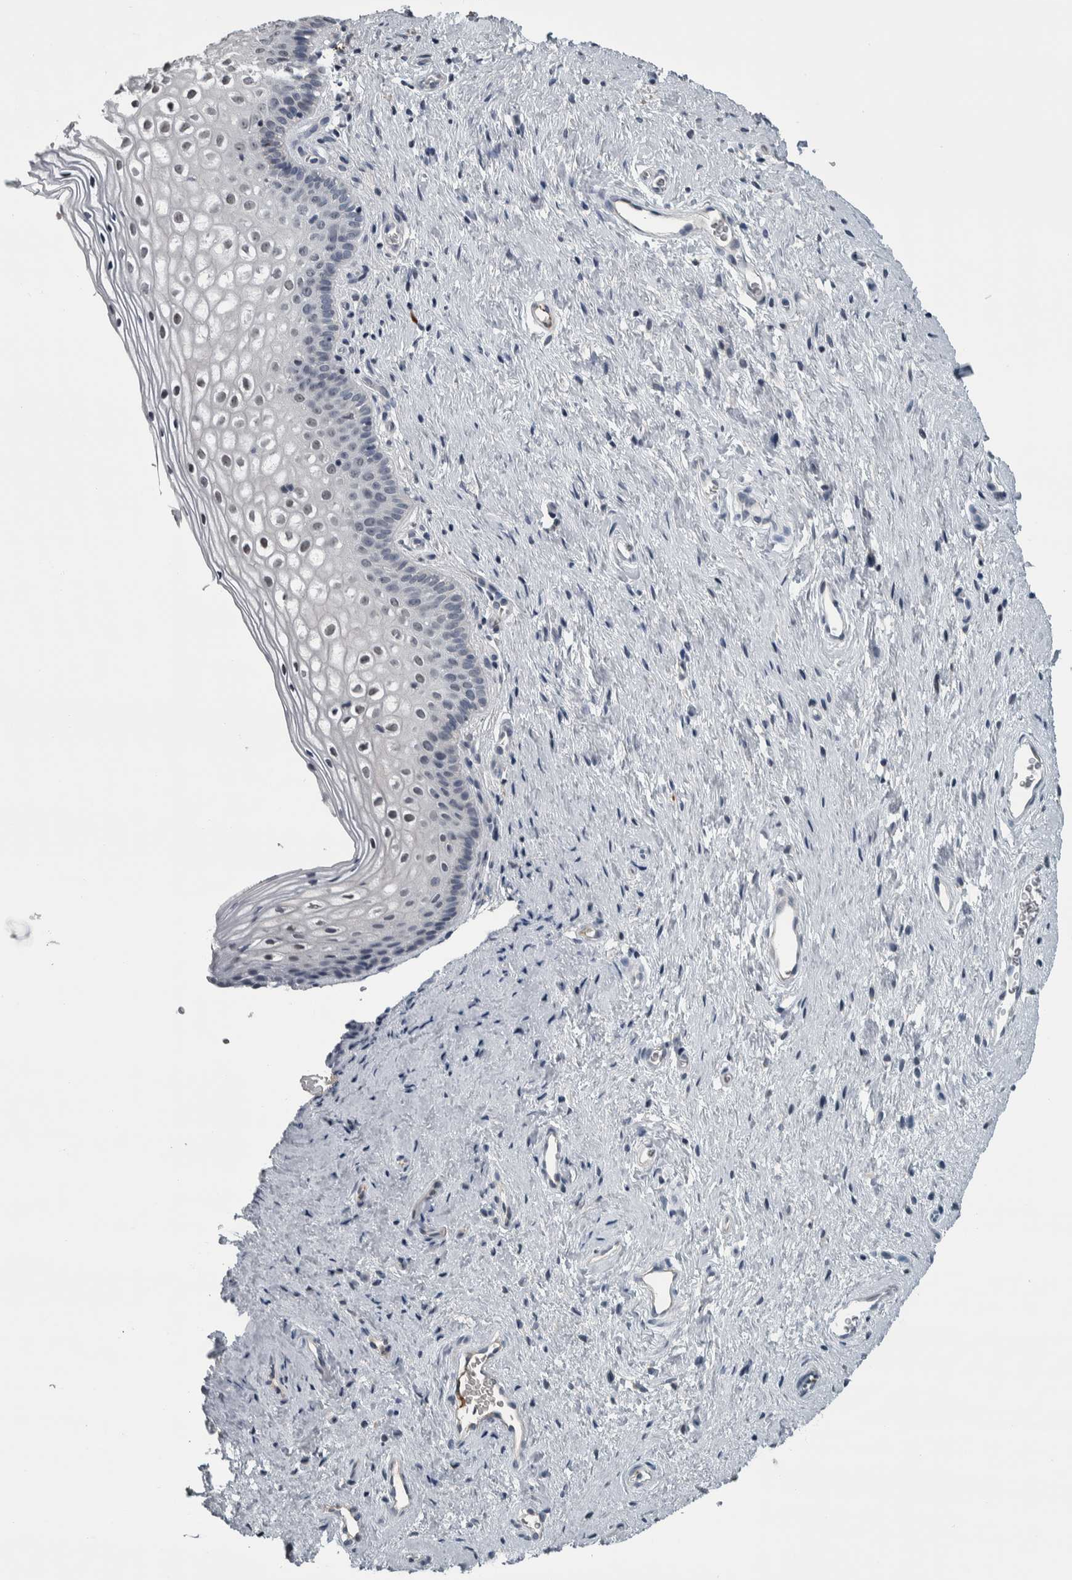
{"staining": {"intensity": "negative", "quantity": "none", "location": "none"}, "tissue": "cervix", "cell_type": "Glandular cells", "image_type": "normal", "snomed": [{"axis": "morphology", "description": "Normal tissue, NOS"}, {"axis": "topography", "description": "Cervix"}], "caption": "Immunohistochemical staining of normal cervix demonstrates no significant staining in glandular cells. (Immunohistochemistry, brightfield microscopy, high magnification).", "gene": "CAVIN4", "patient": {"sex": "female", "age": 27}}